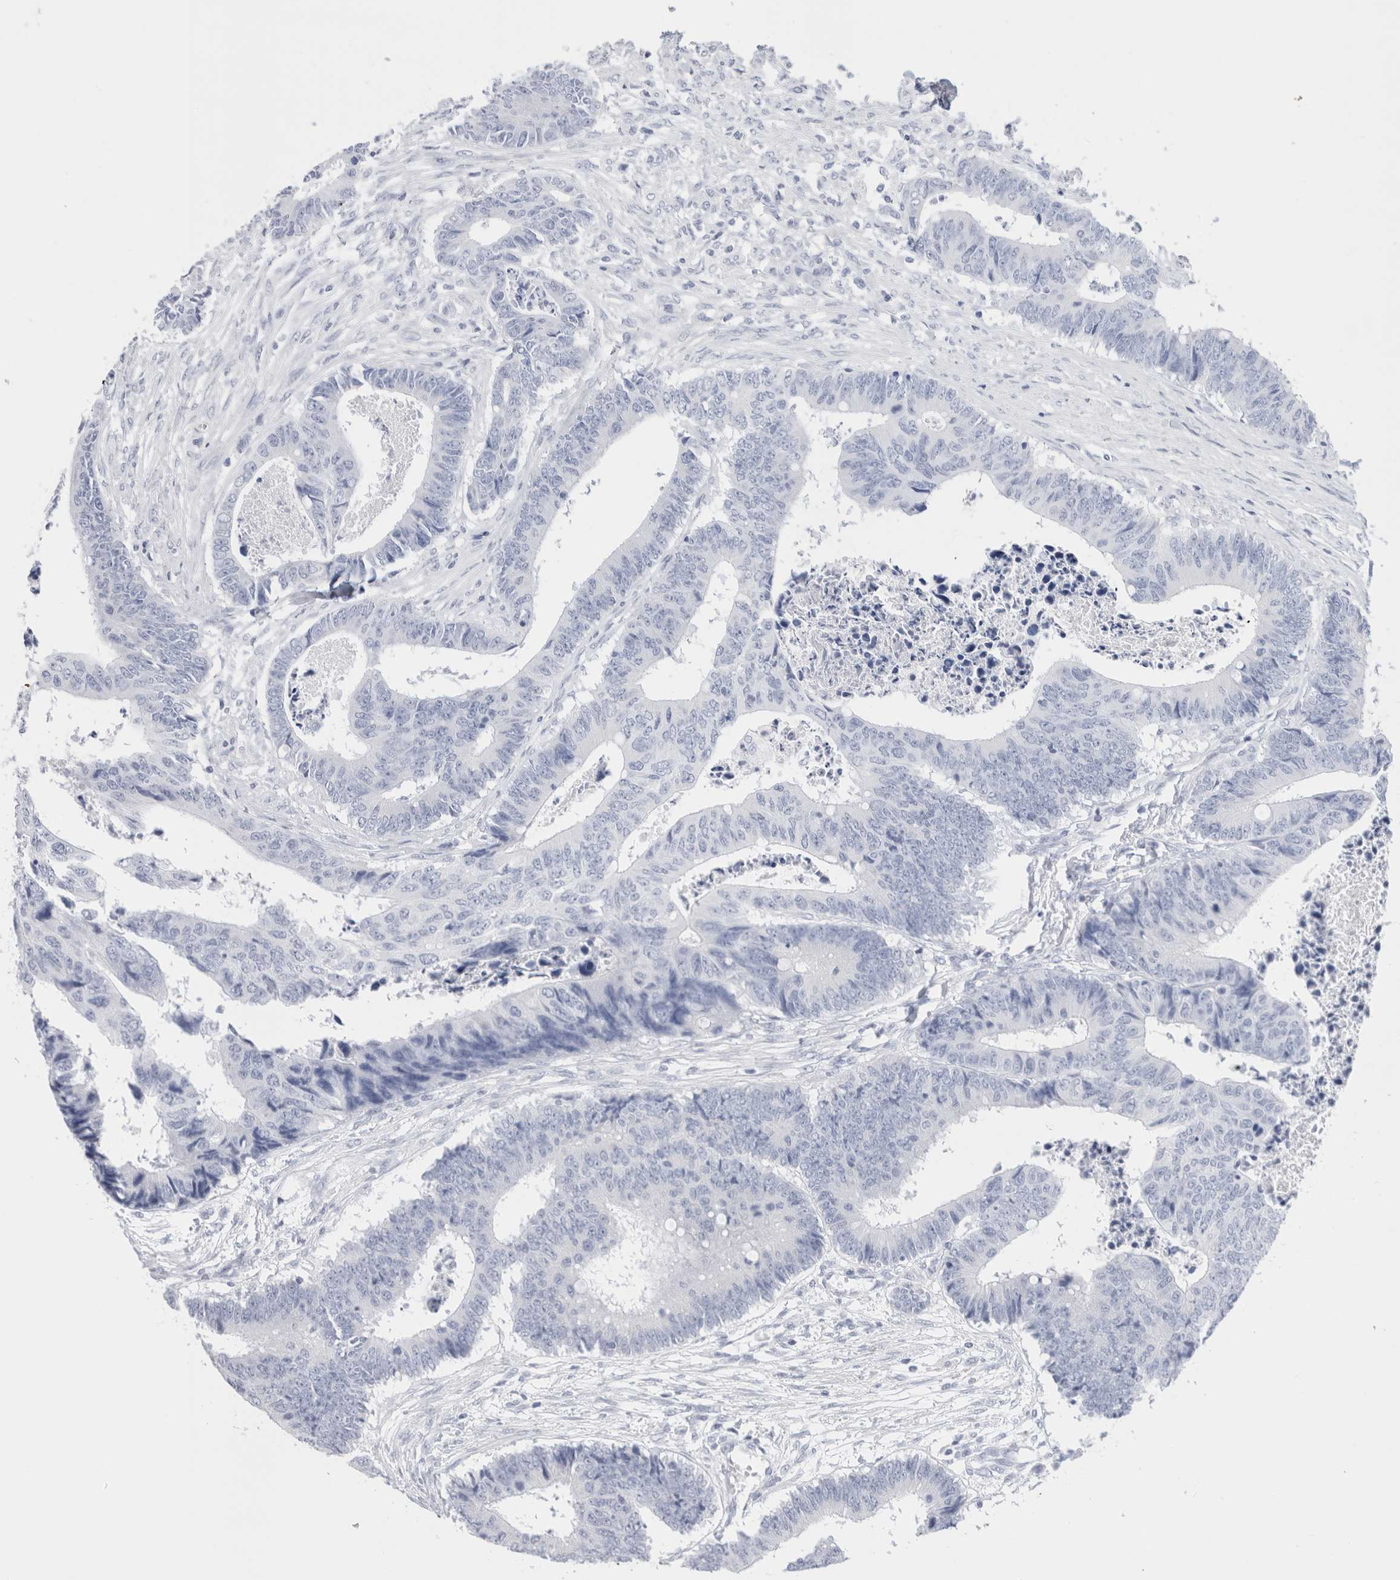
{"staining": {"intensity": "negative", "quantity": "none", "location": "none"}, "tissue": "colorectal cancer", "cell_type": "Tumor cells", "image_type": "cancer", "snomed": [{"axis": "morphology", "description": "Adenocarcinoma, NOS"}, {"axis": "topography", "description": "Rectum"}], "caption": "Immunohistochemical staining of colorectal cancer shows no significant positivity in tumor cells.", "gene": "ECHDC2", "patient": {"sex": "male", "age": 84}}